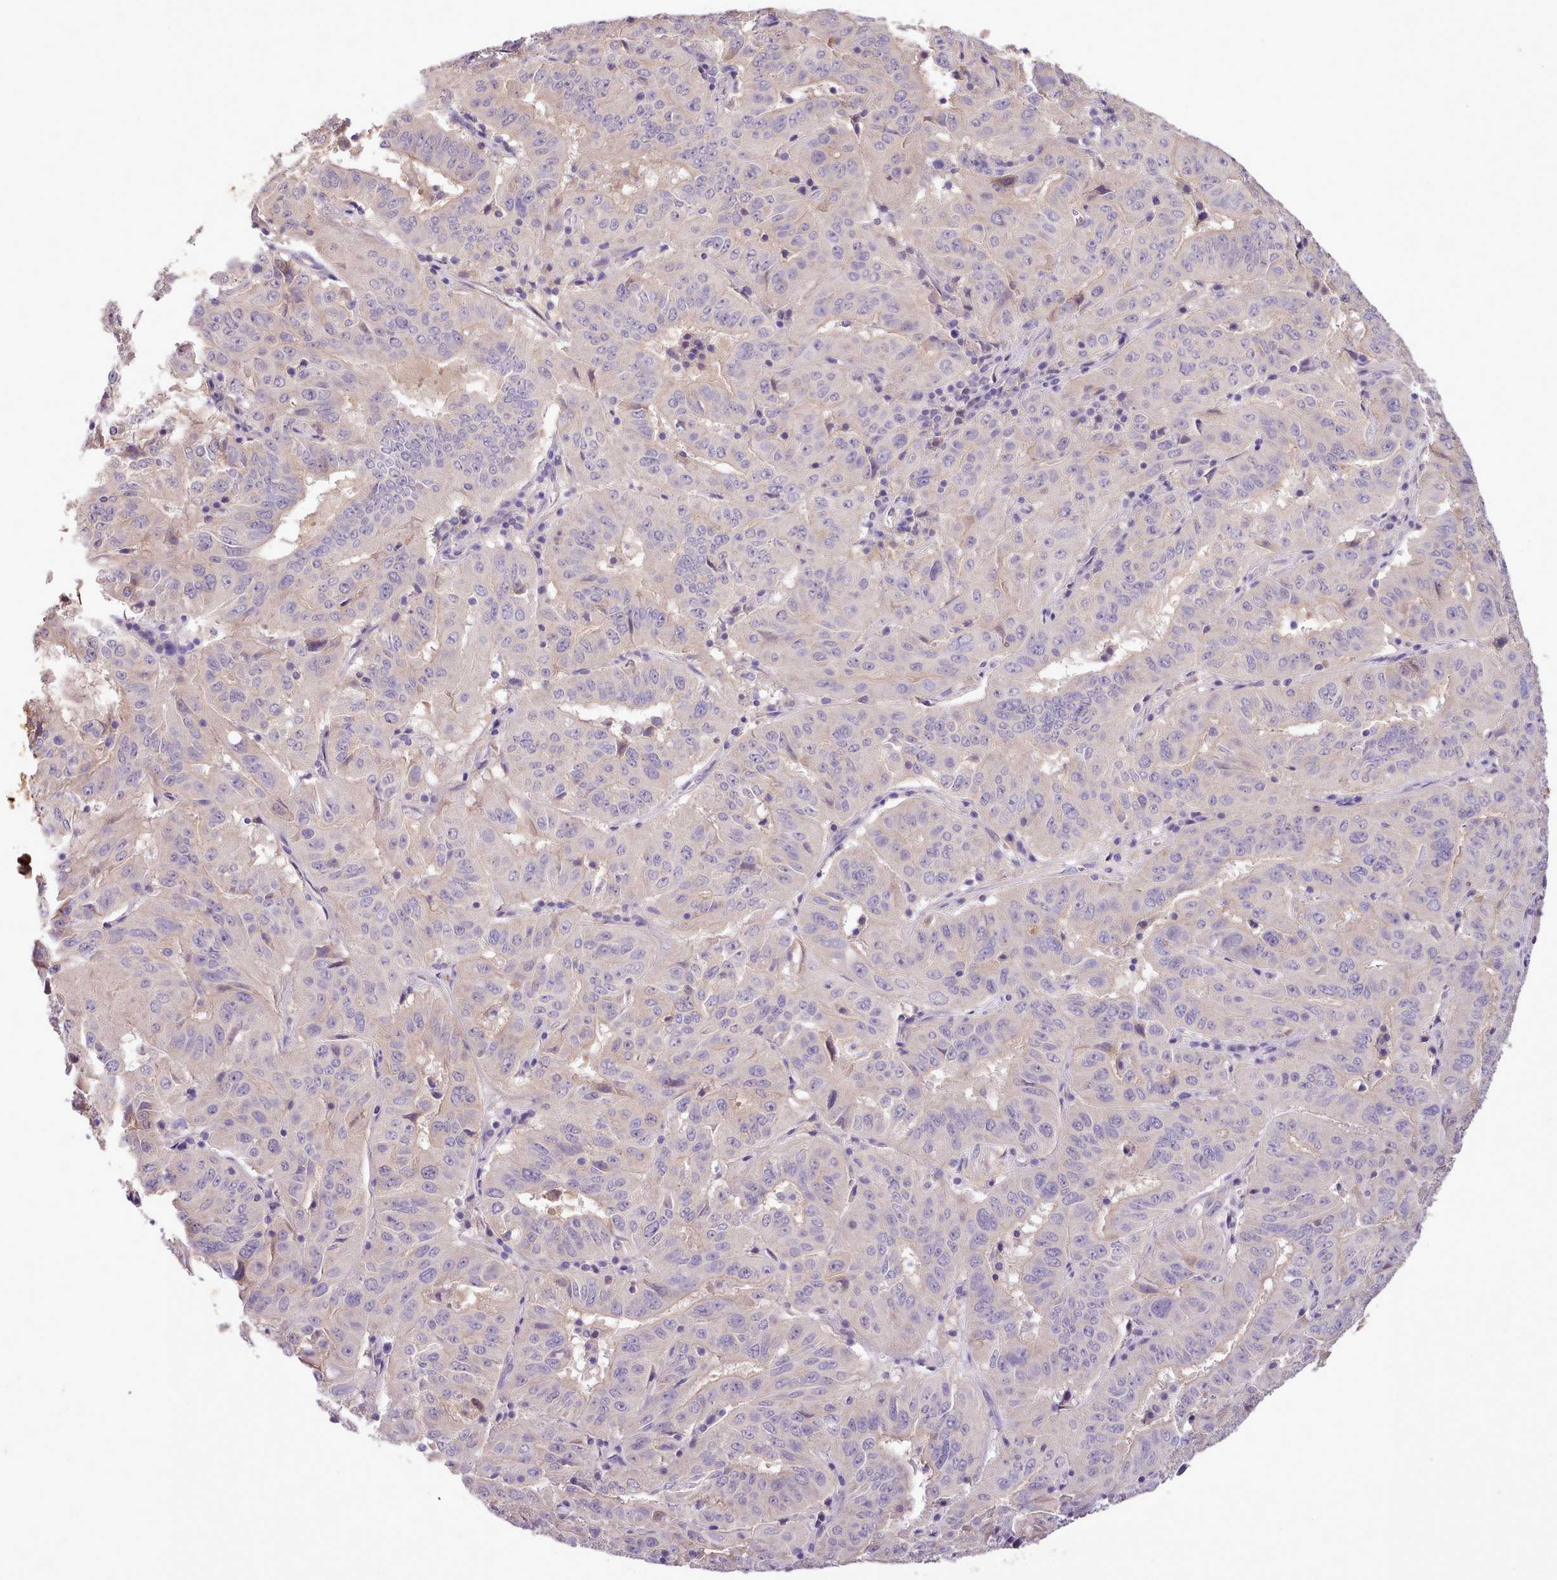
{"staining": {"intensity": "negative", "quantity": "none", "location": "none"}, "tissue": "pancreatic cancer", "cell_type": "Tumor cells", "image_type": "cancer", "snomed": [{"axis": "morphology", "description": "Adenocarcinoma, NOS"}, {"axis": "topography", "description": "Pancreas"}], "caption": "This is an immunohistochemistry (IHC) histopathology image of human pancreatic cancer (adenocarcinoma). There is no positivity in tumor cells.", "gene": "ZNF607", "patient": {"sex": "male", "age": 63}}